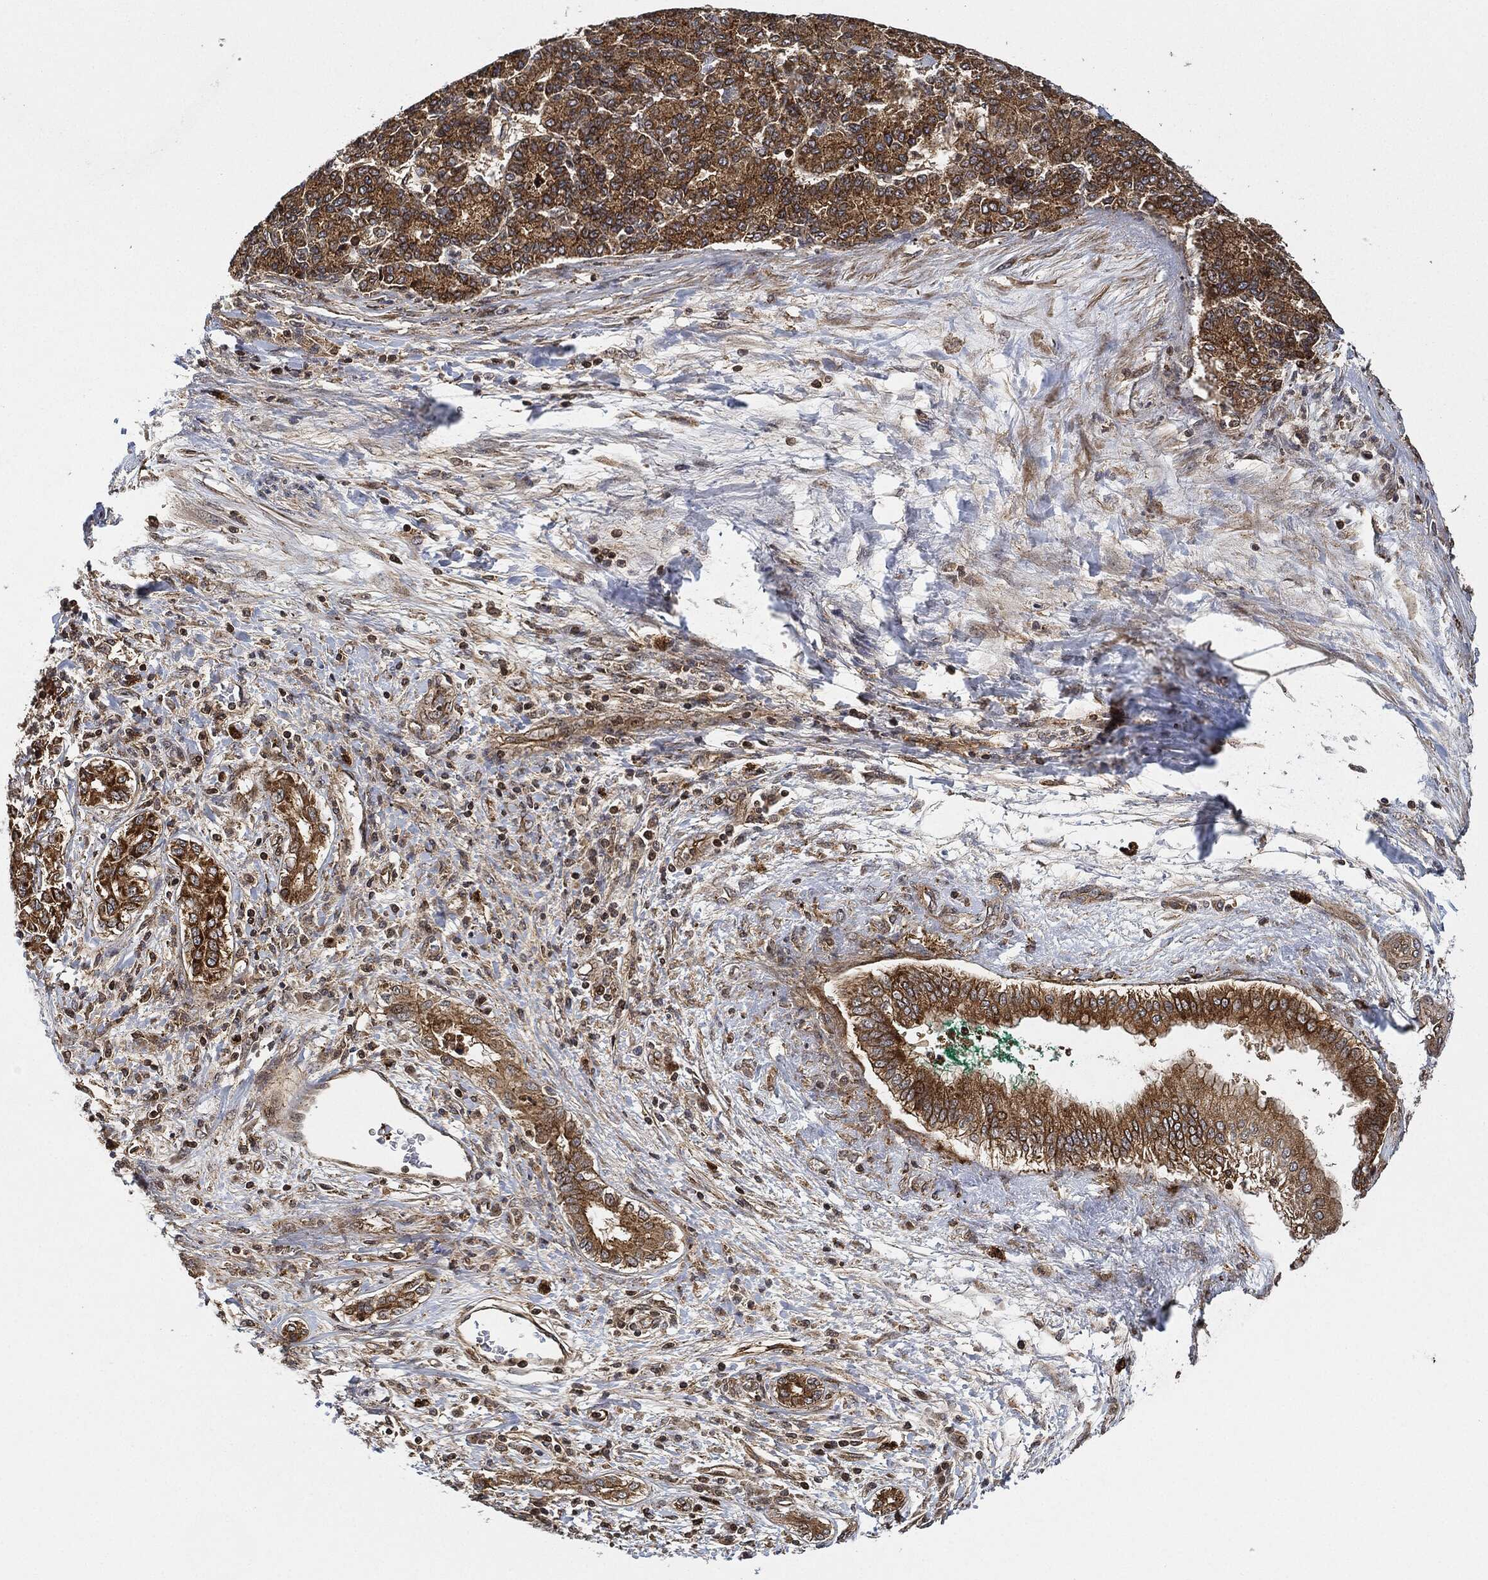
{"staining": {"intensity": "strong", "quantity": "25%-75%", "location": "cytoplasmic/membranous"}, "tissue": "liver cancer", "cell_type": "Tumor cells", "image_type": "cancer", "snomed": [{"axis": "morphology", "description": "Carcinoma, Hepatocellular, NOS"}, {"axis": "topography", "description": "Liver"}], "caption": "A brown stain labels strong cytoplasmic/membranous staining of a protein in human liver cancer (hepatocellular carcinoma) tumor cells. The staining was performed using DAB, with brown indicating positive protein expression. Nuclei are stained blue with hematoxylin.", "gene": "MAP3K3", "patient": {"sex": "male", "age": 65}}